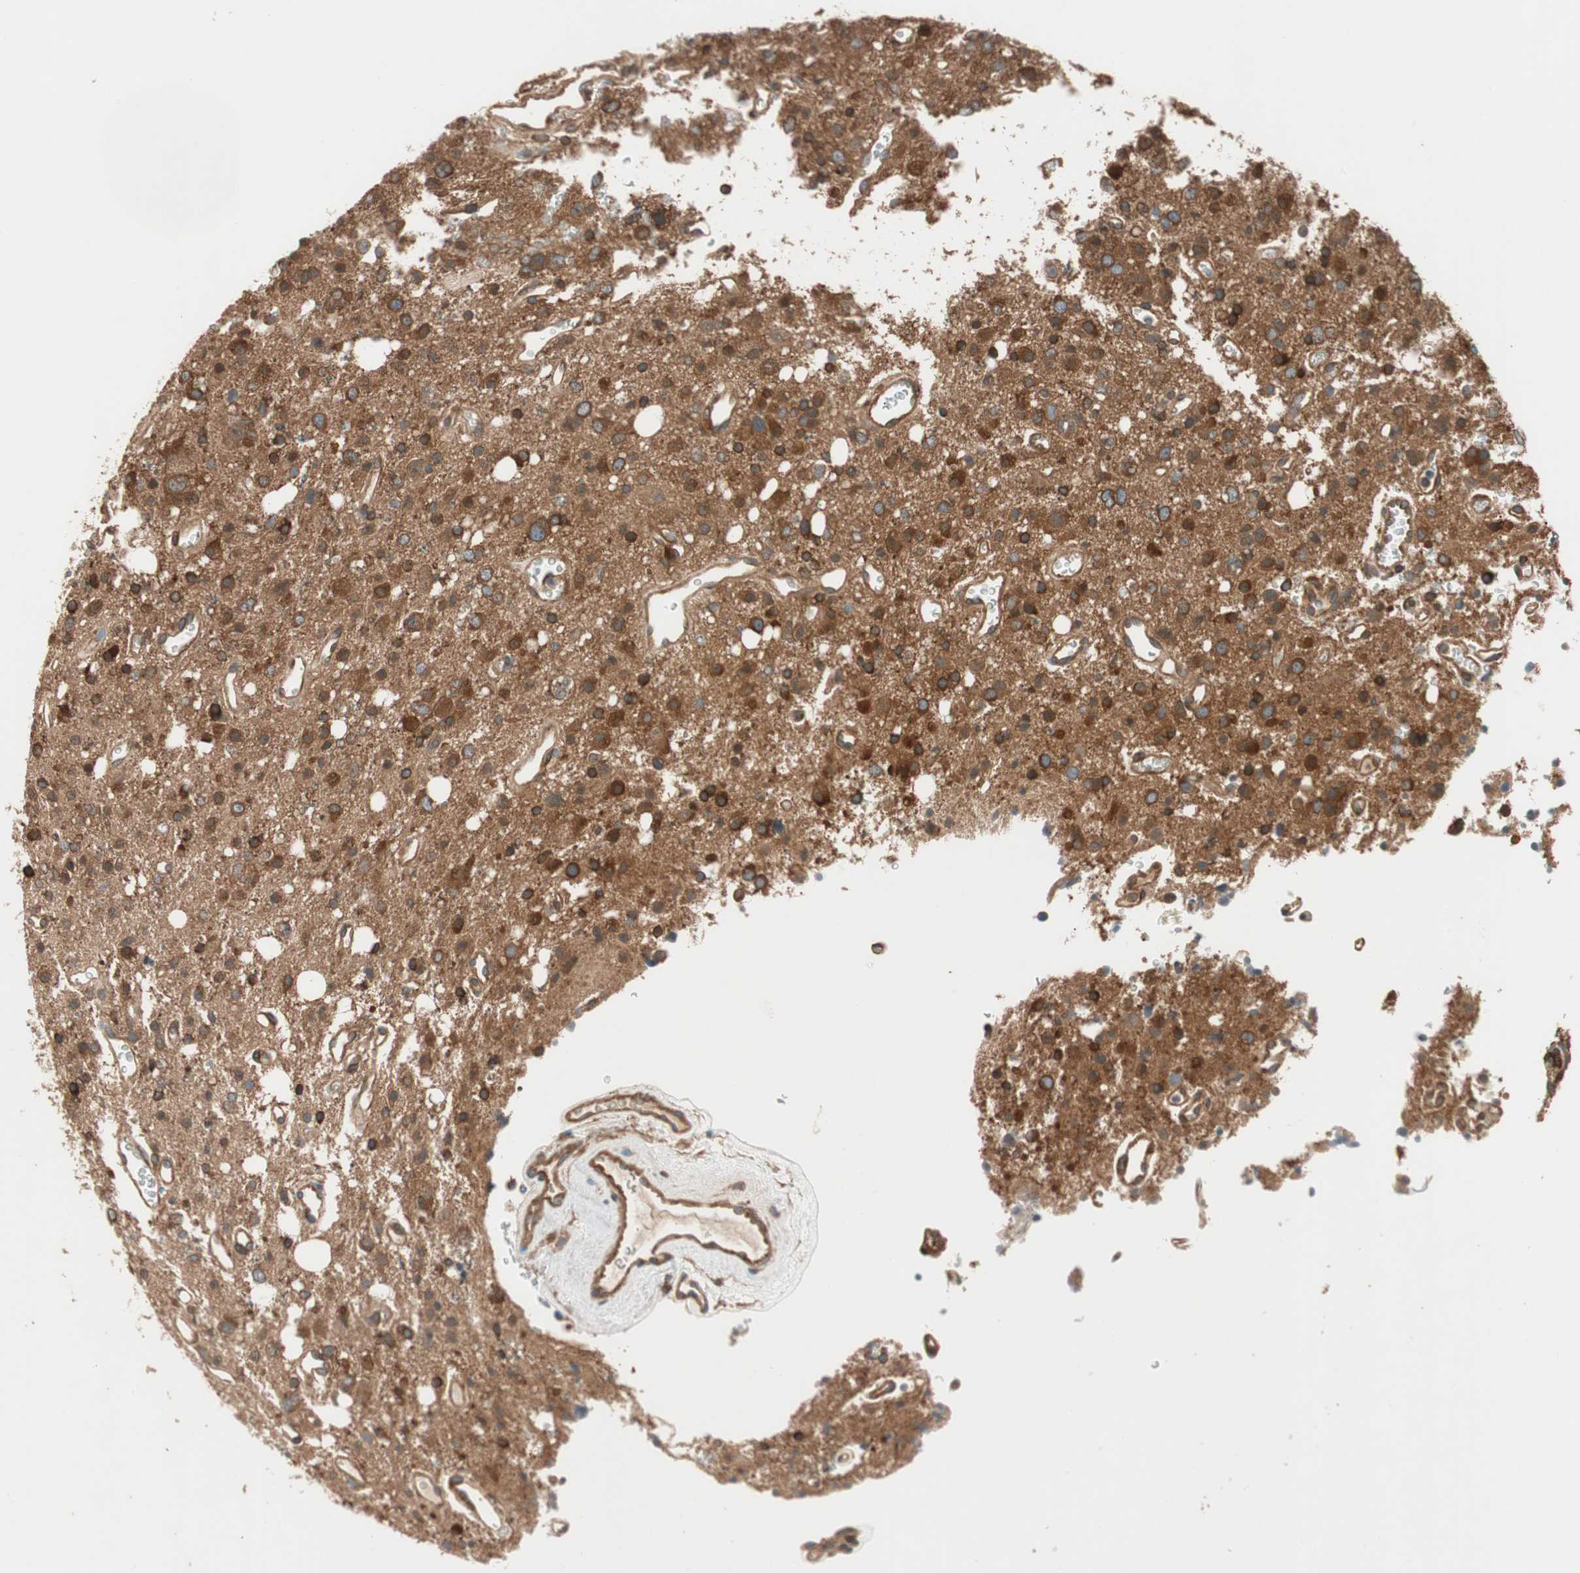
{"staining": {"intensity": "strong", "quantity": ">75%", "location": "cytoplasmic/membranous"}, "tissue": "glioma", "cell_type": "Tumor cells", "image_type": "cancer", "snomed": [{"axis": "morphology", "description": "Glioma, malignant, High grade"}, {"axis": "topography", "description": "Brain"}], "caption": "Approximately >75% of tumor cells in human glioma display strong cytoplasmic/membranous protein positivity as visualized by brown immunohistochemical staining.", "gene": "WASL", "patient": {"sex": "male", "age": 47}}